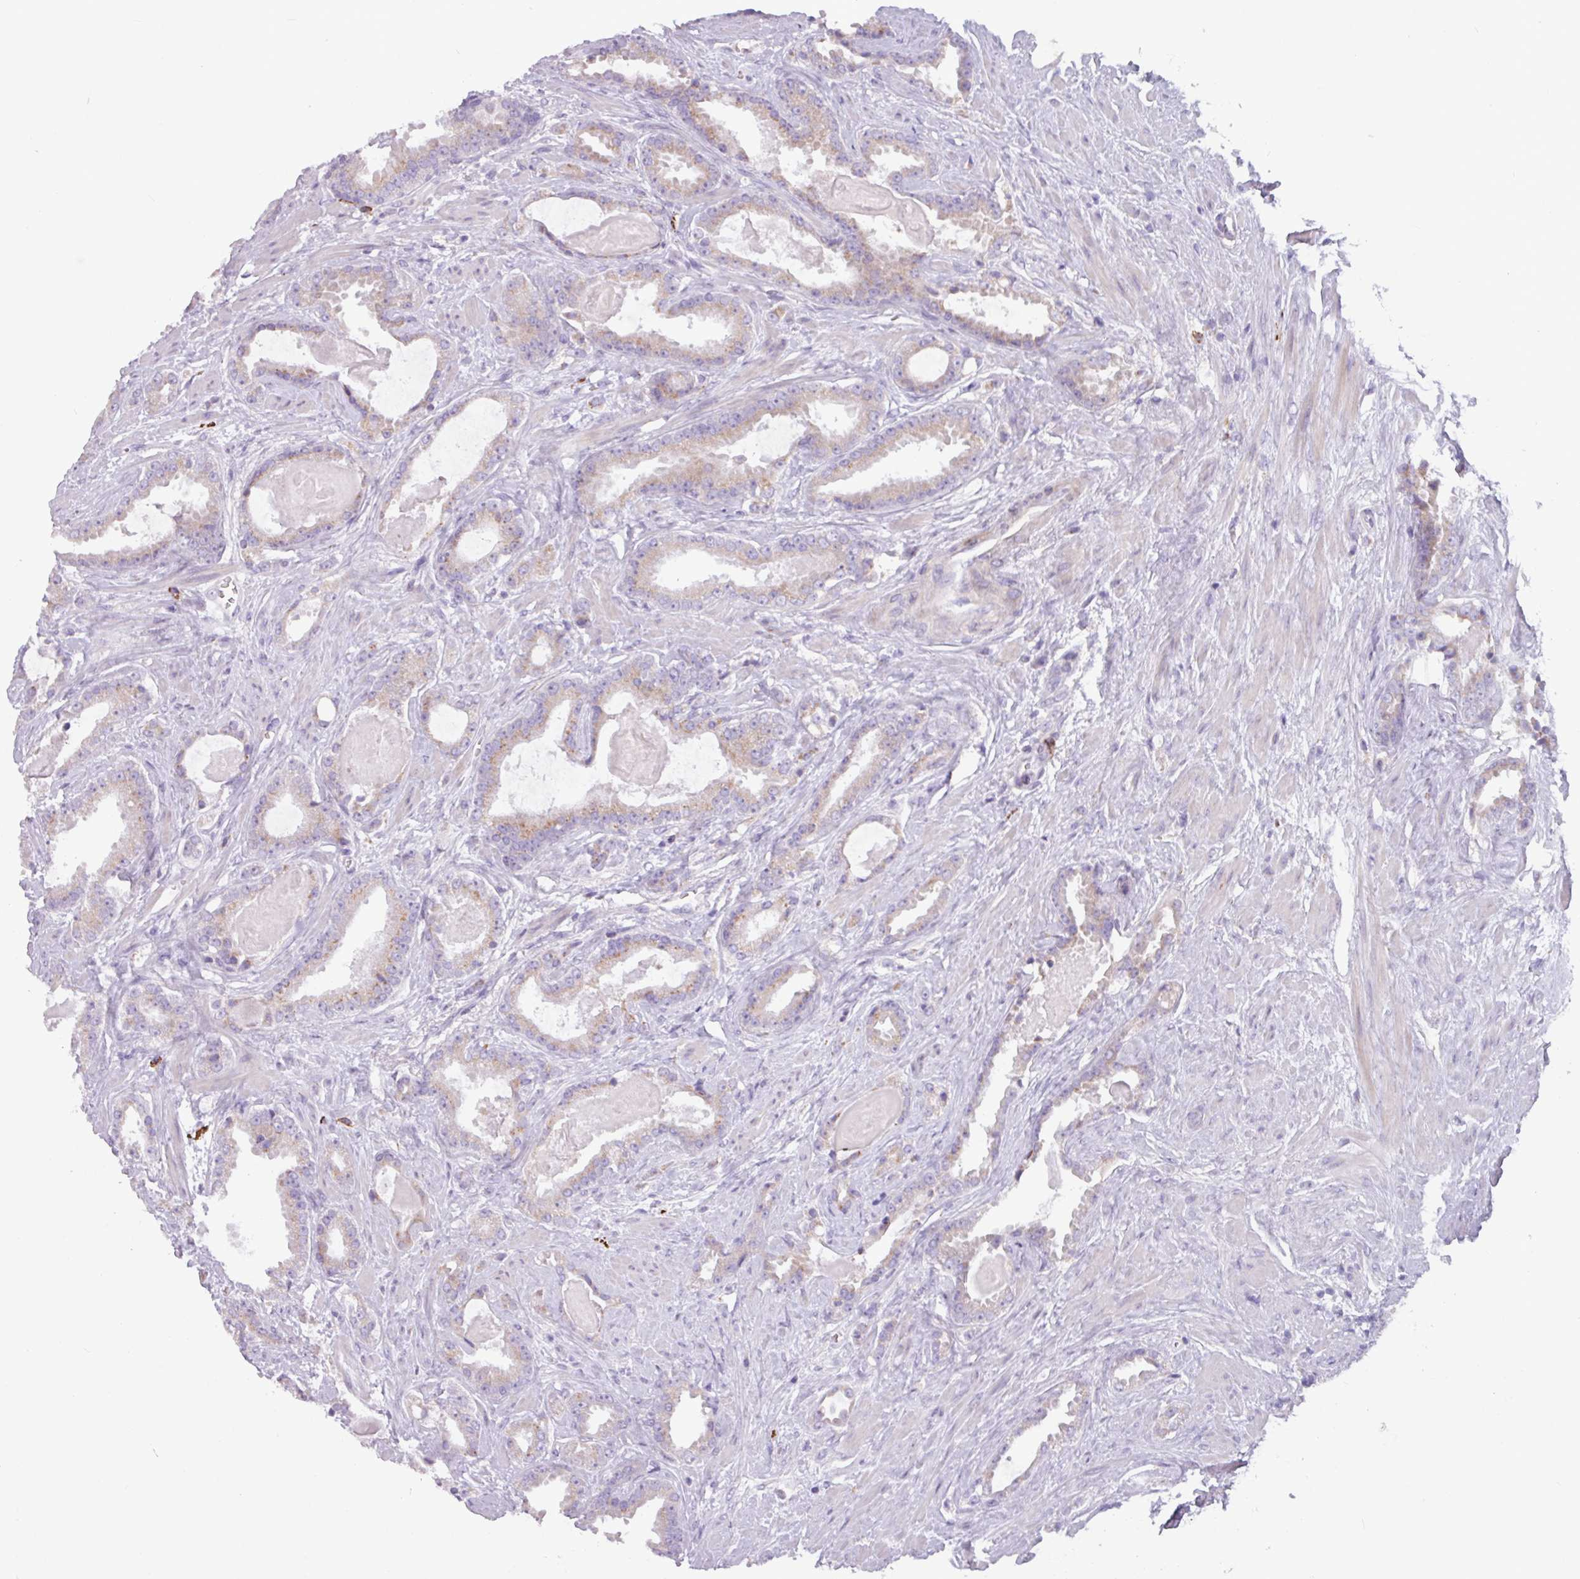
{"staining": {"intensity": "moderate", "quantity": "25%-75%", "location": "cytoplasmic/membranous"}, "tissue": "prostate cancer", "cell_type": "Tumor cells", "image_type": "cancer", "snomed": [{"axis": "morphology", "description": "Adenocarcinoma, Low grade"}, {"axis": "topography", "description": "Prostate"}], "caption": "About 25%-75% of tumor cells in prostate cancer demonstrate moderate cytoplasmic/membranous protein positivity as visualized by brown immunohistochemical staining.", "gene": "ADGRE1", "patient": {"sex": "male", "age": 62}}